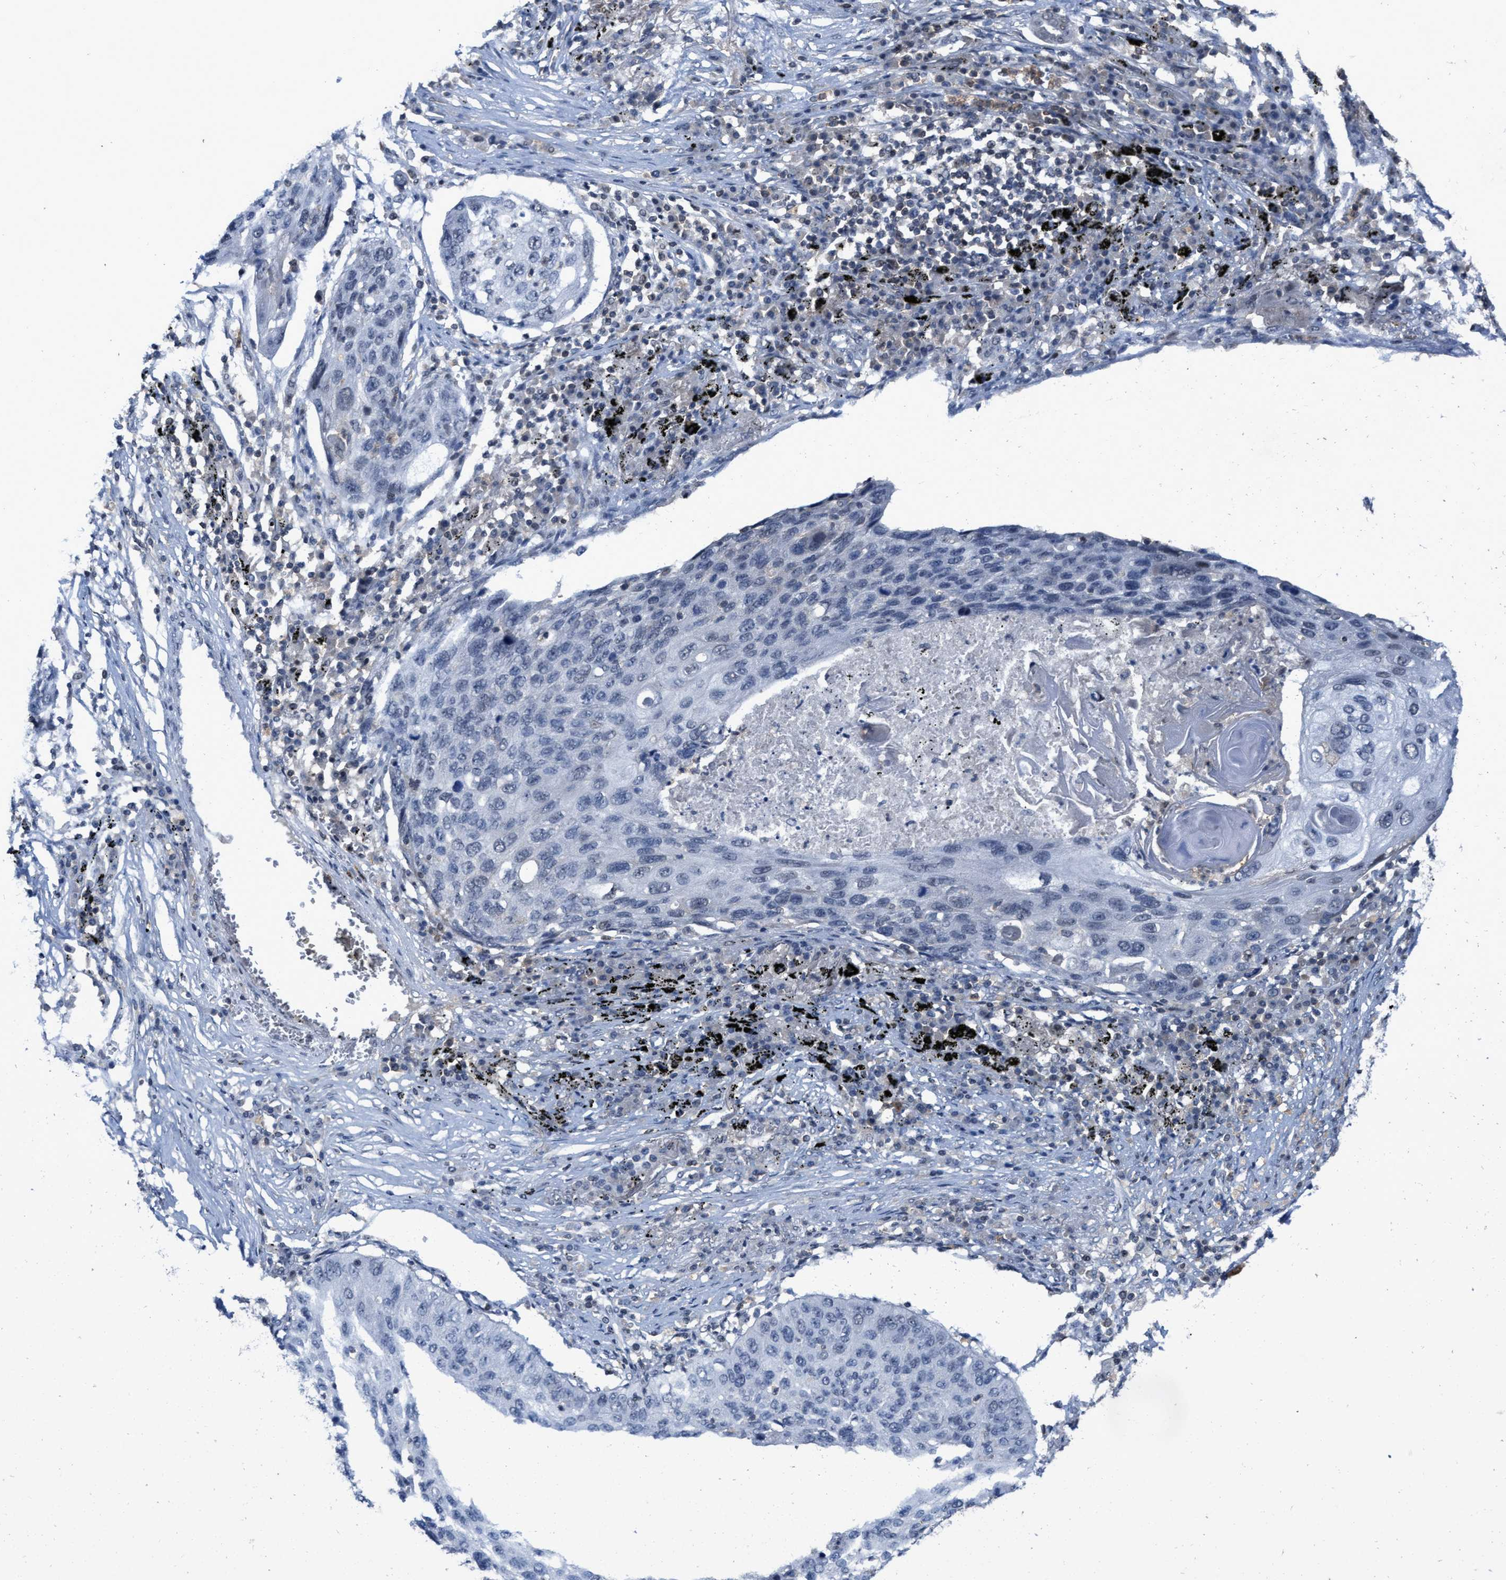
{"staining": {"intensity": "negative", "quantity": "none", "location": "none"}, "tissue": "lung cancer", "cell_type": "Tumor cells", "image_type": "cancer", "snomed": [{"axis": "morphology", "description": "Squamous cell carcinoma, NOS"}, {"axis": "topography", "description": "Lung"}], "caption": "Squamous cell carcinoma (lung) stained for a protein using immunohistochemistry reveals no staining tumor cells.", "gene": "FGD3", "patient": {"sex": "female", "age": 63}}